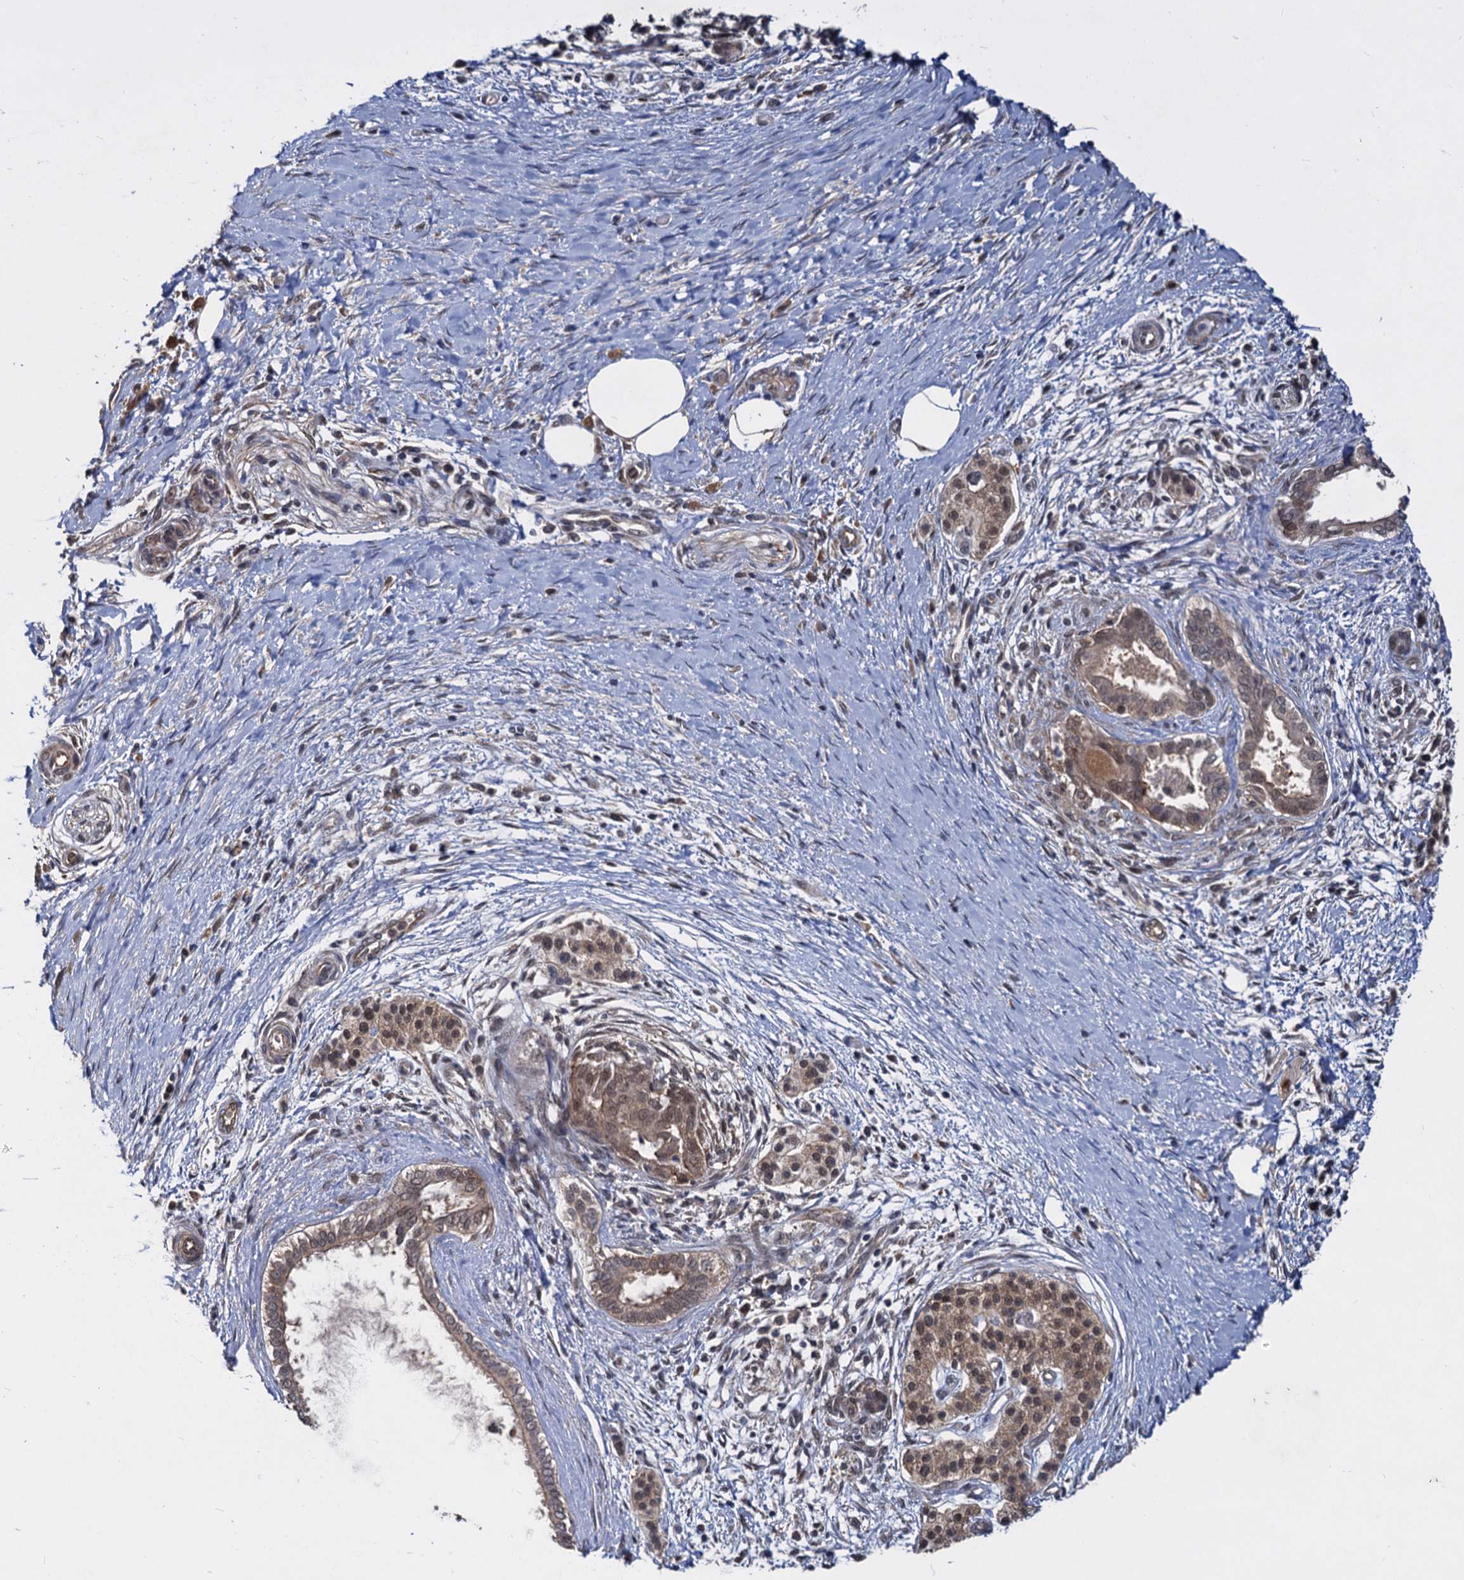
{"staining": {"intensity": "moderate", "quantity": ">75%", "location": "cytoplasmic/membranous,nuclear"}, "tissue": "pancreatic cancer", "cell_type": "Tumor cells", "image_type": "cancer", "snomed": [{"axis": "morphology", "description": "Adenocarcinoma, NOS"}, {"axis": "topography", "description": "Pancreas"}], "caption": "Moderate cytoplasmic/membranous and nuclear positivity is seen in approximately >75% of tumor cells in adenocarcinoma (pancreatic). The protein of interest is stained brown, and the nuclei are stained in blue (DAB IHC with brightfield microscopy, high magnification).", "gene": "PSMD4", "patient": {"sex": "male", "age": 58}}